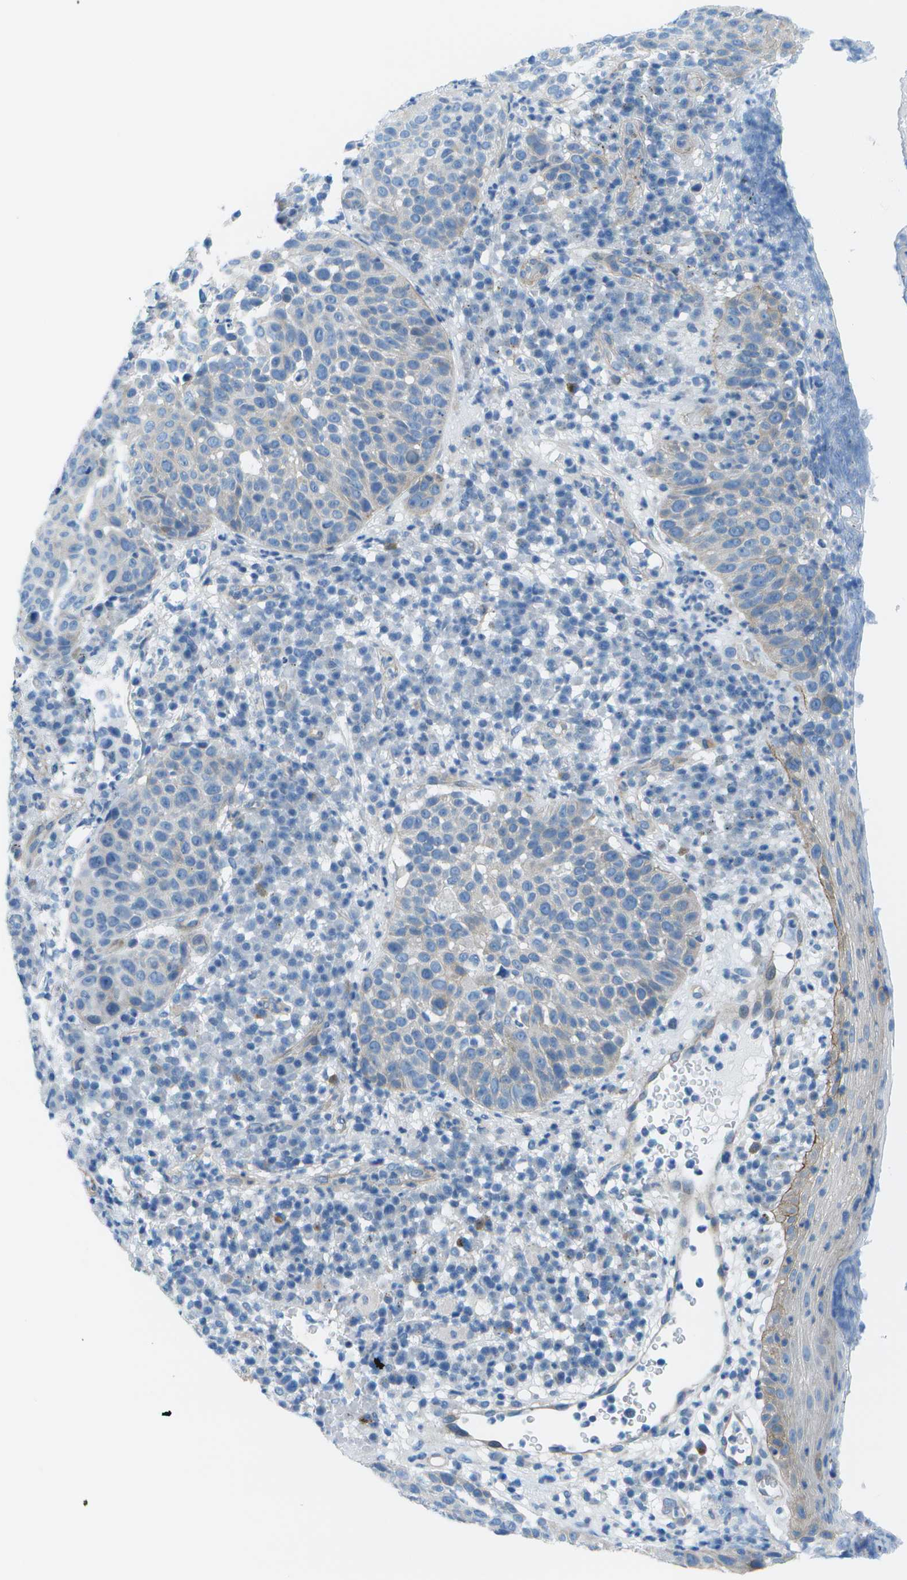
{"staining": {"intensity": "weak", "quantity": "<25%", "location": "cytoplasmic/membranous"}, "tissue": "skin cancer", "cell_type": "Tumor cells", "image_type": "cancer", "snomed": [{"axis": "morphology", "description": "Squamous cell carcinoma in situ, NOS"}, {"axis": "morphology", "description": "Squamous cell carcinoma, NOS"}, {"axis": "topography", "description": "Skin"}], "caption": "IHC of human skin cancer demonstrates no staining in tumor cells. (DAB immunohistochemistry (IHC), high magnification).", "gene": "SORBS3", "patient": {"sex": "male", "age": 93}}